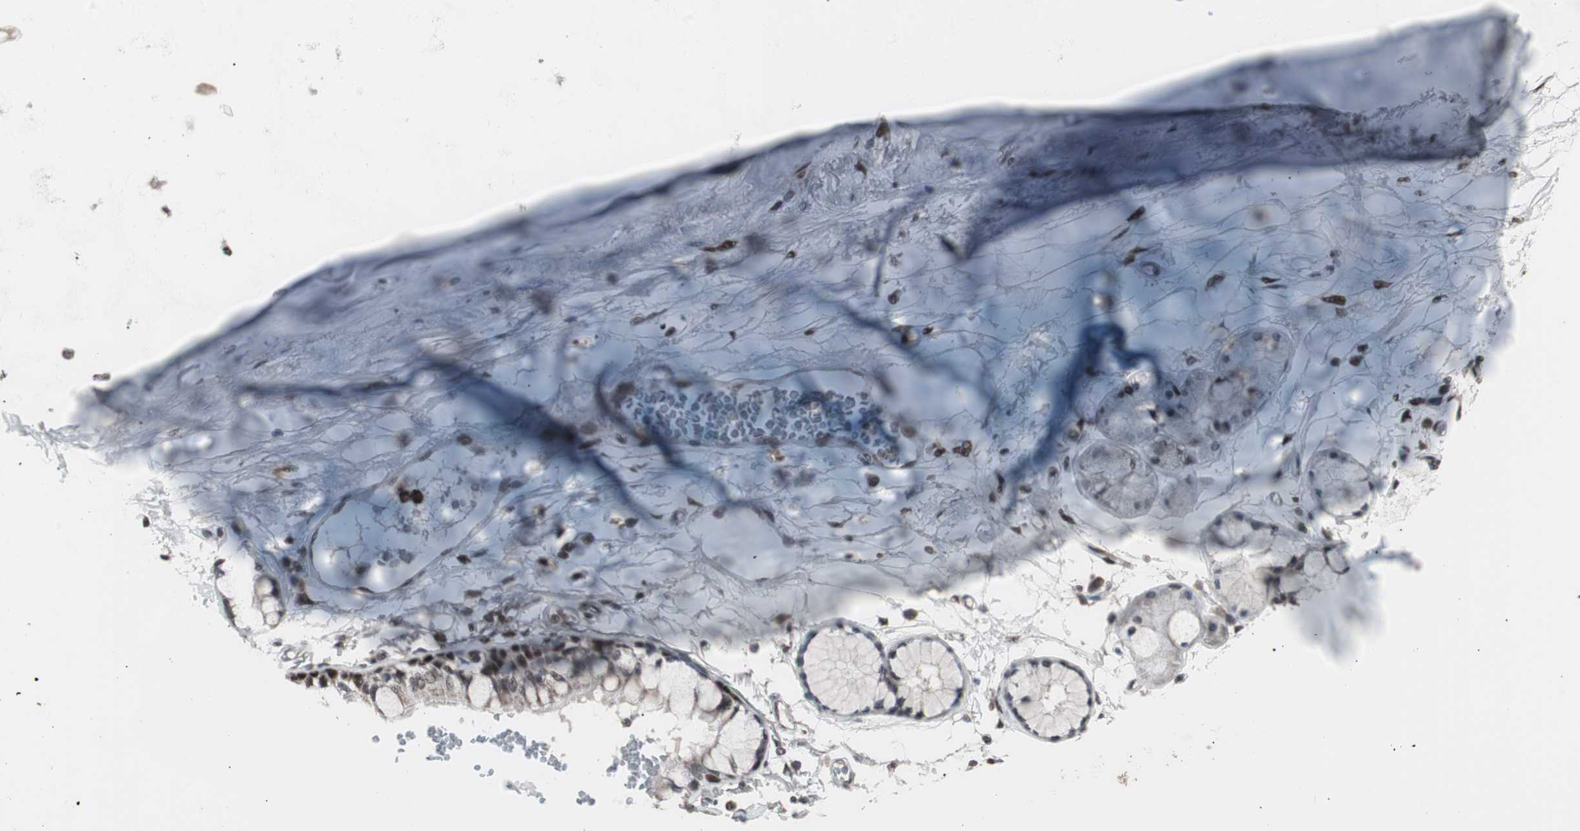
{"staining": {"intensity": "moderate", "quantity": ">75%", "location": "nuclear"}, "tissue": "adipose tissue", "cell_type": "Adipocytes", "image_type": "normal", "snomed": [{"axis": "morphology", "description": "Normal tissue, NOS"}, {"axis": "topography", "description": "Cartilage tissue"}, {"axis": "topography", "description": "Bronchus"}], "caption": "High-power microscopy captured an immunohistochemistry image of unremarkable adipose tissue, revealing moderate nuclear positivity in about >75% of adipocytes.", "gene": "RXRA", "patient": {"sex": "female", "age": 73}}